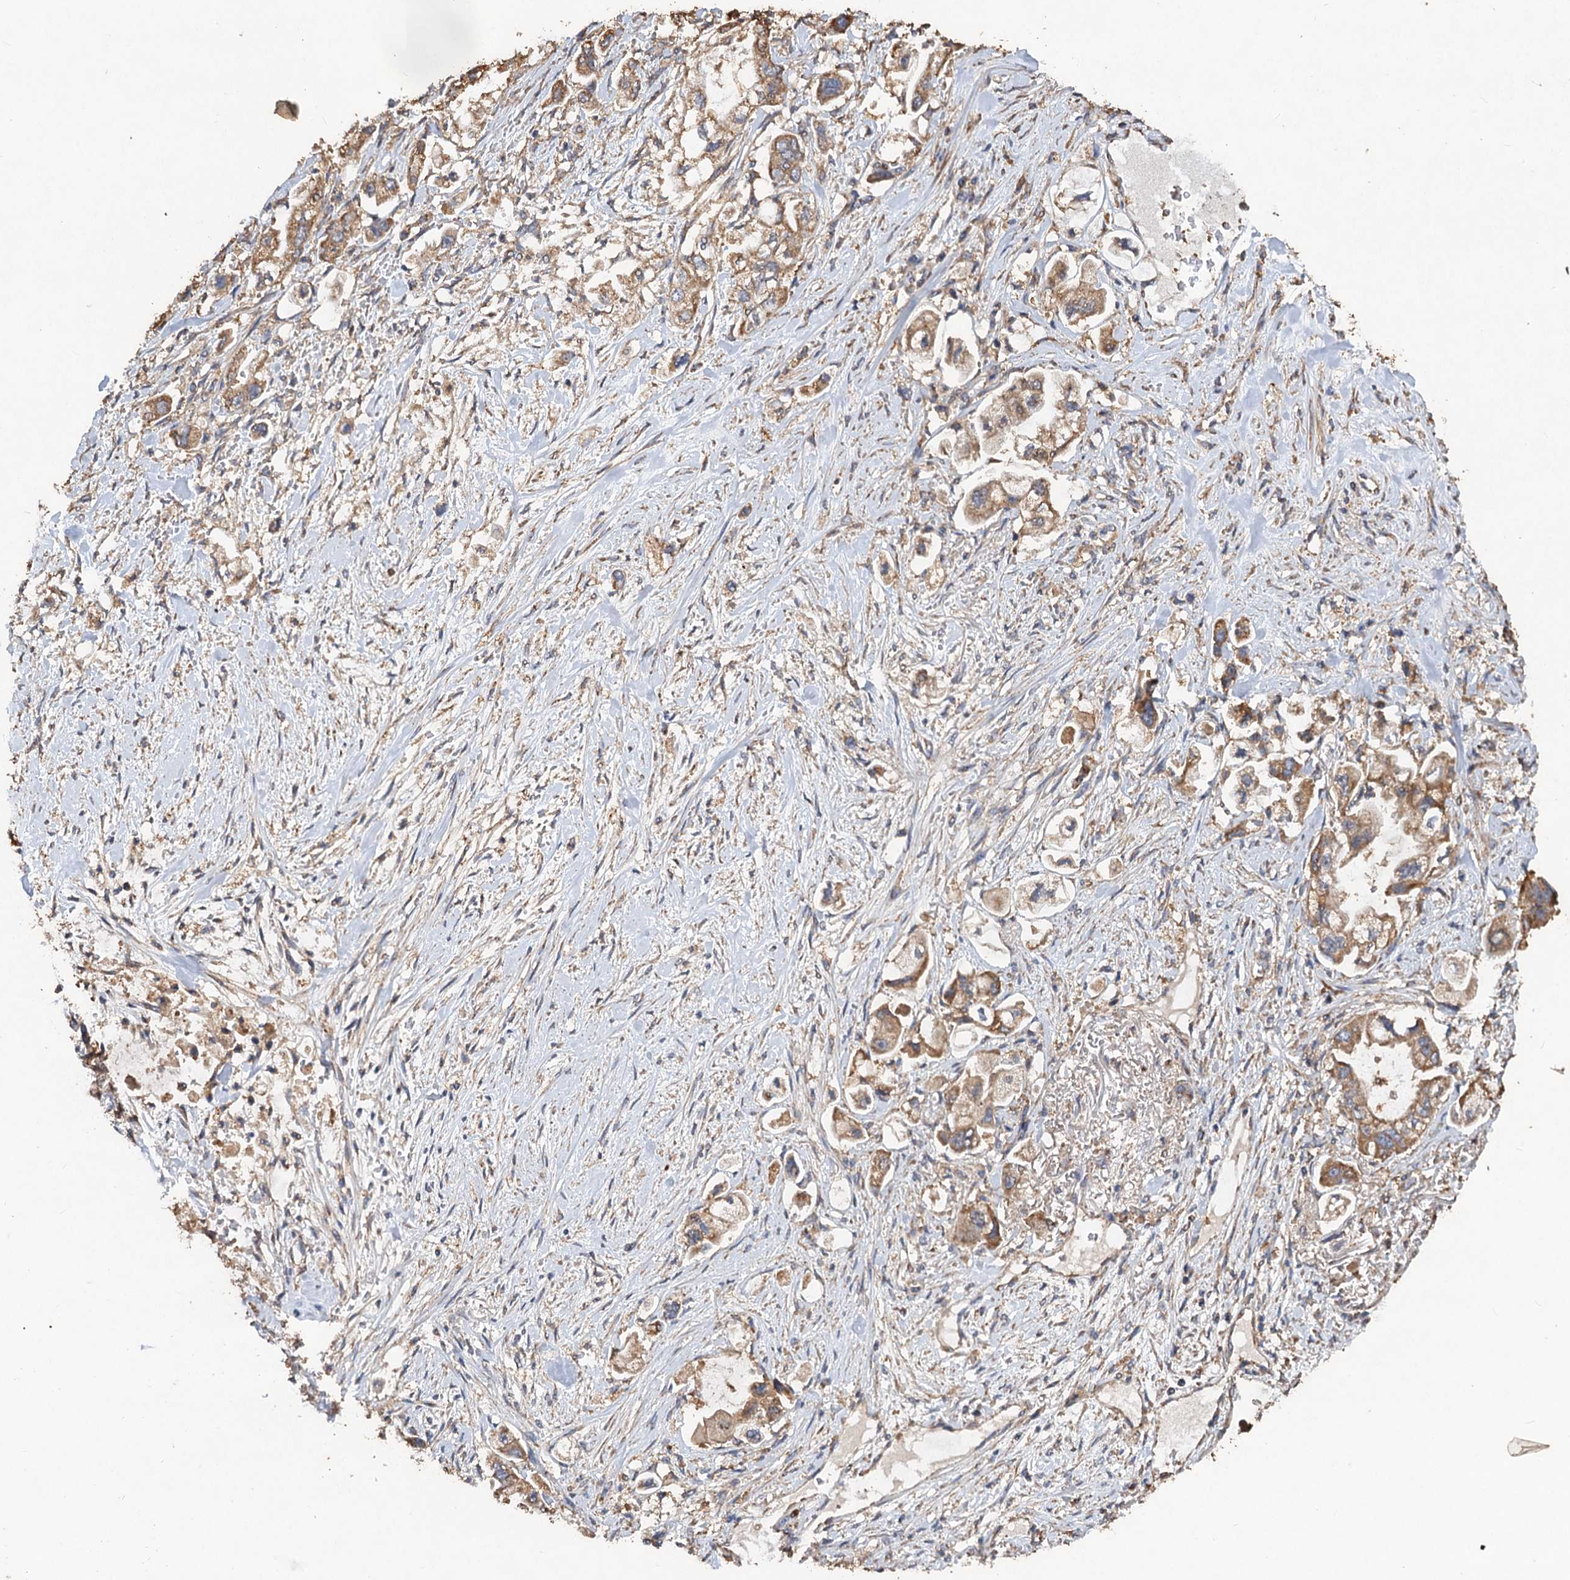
{"staining": {"intensity": "moderate", "quantity": ">75%", "location": "cytoplasmic/membranous"}, "tissue": "stomach cancer", "cell_type": "Tumor cells", "image_type": "cancer", "snomed": [{"axis": "morphology", "description": "Adenocarcinoma, NOS"}, {"axis": "topography", "description": "Stomach"}], "caption": "The micrograph reveals a brown stain indicating the presence of a protein in the cytoplasmic/membranous of tumor cells in stomach adenocarcinoma.", "gene": "SCUBE3", "patient": {"sex": "male", "age": 62}}